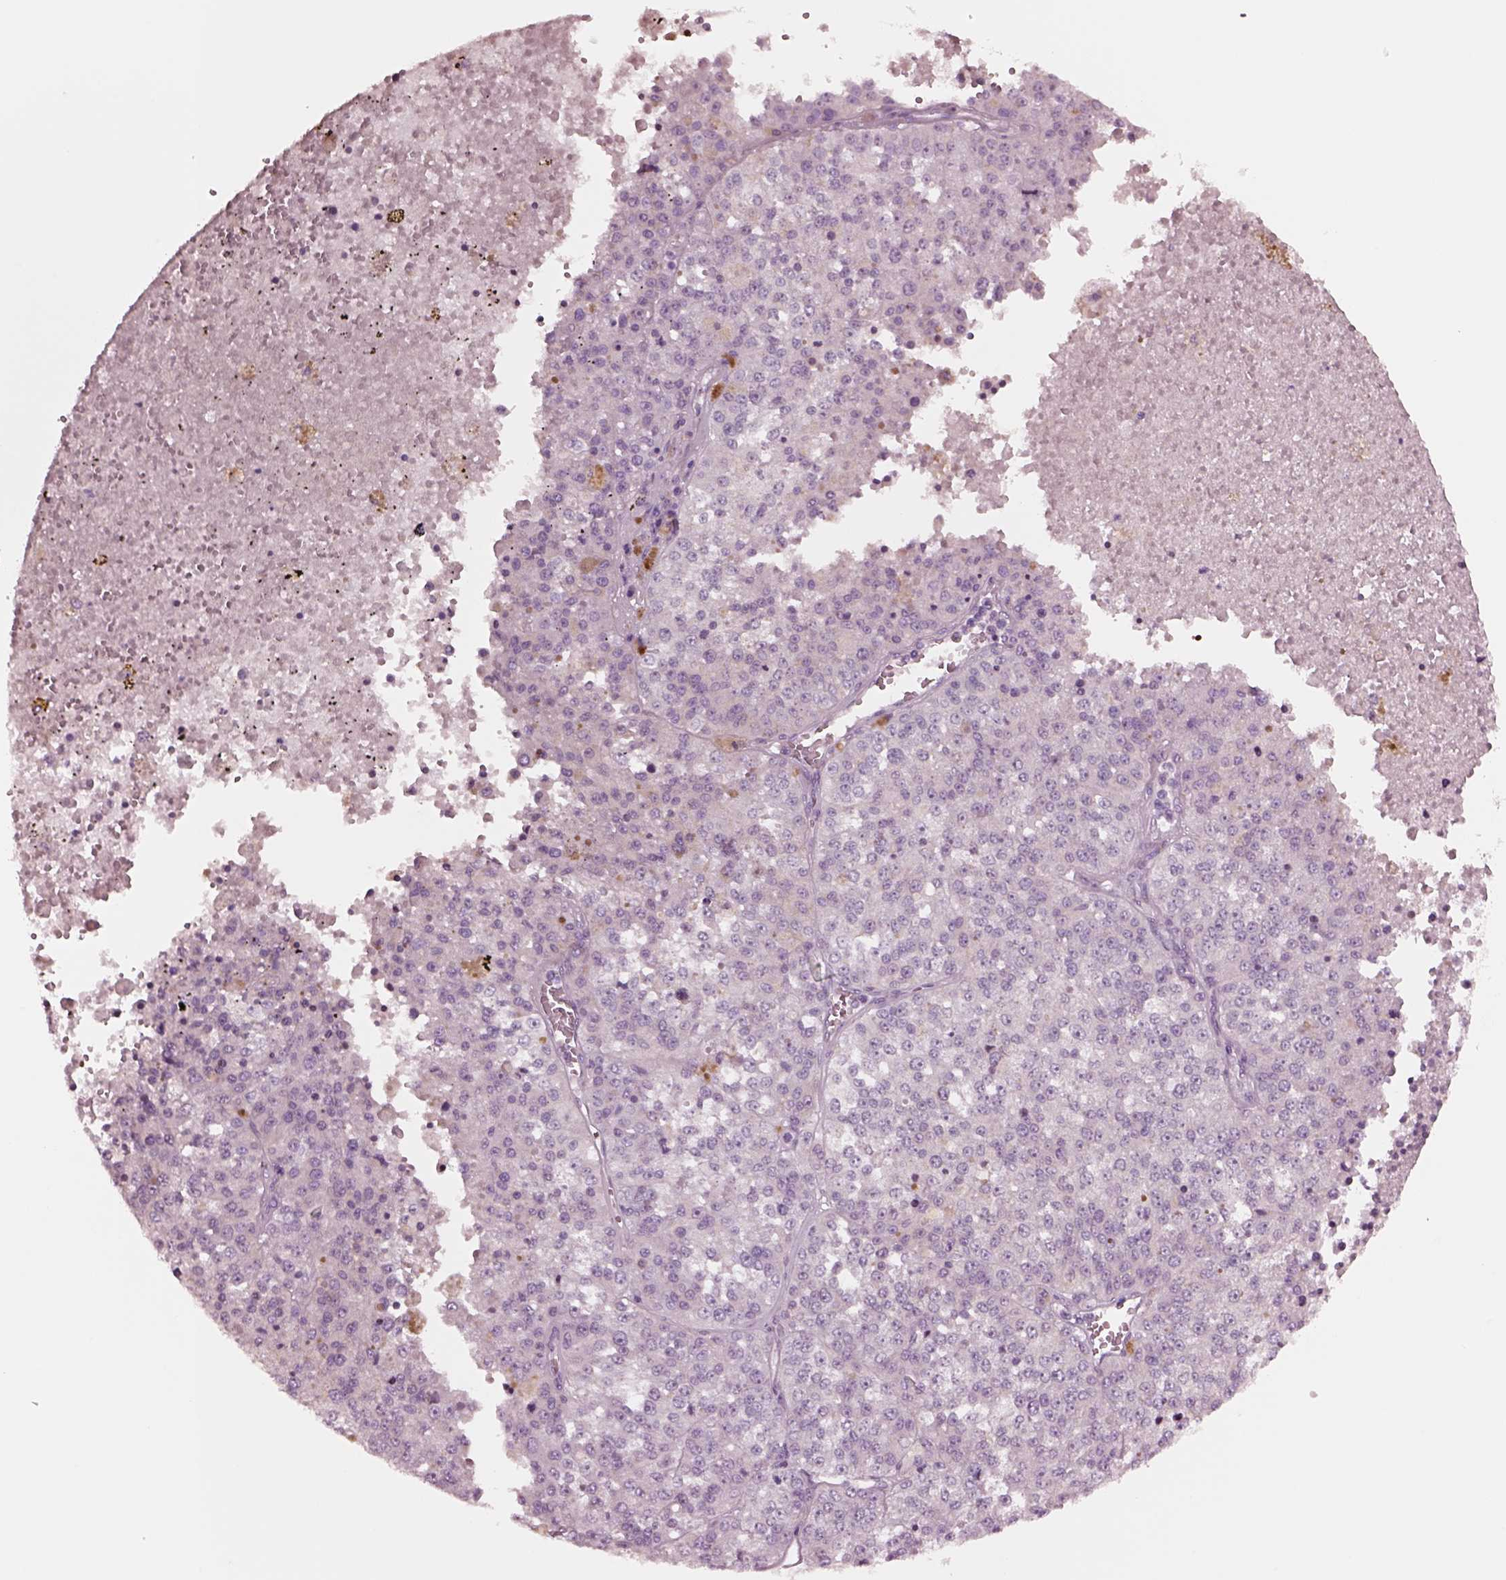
{"staining": {"intensity": "negative", "quantity": "none", "location": "none"}, "tissue": "melanoma", "cell_type": "Tumor cells", "image_type": "cancer", "snomed": [{"axis": "morphology", "description": "Malignant melanoma, Metastatic site"}, {"axis": "topography", "description": "Lymph node"}], "caption": "Malignant melanoma (metastatic site) stained for a protein using immunohistochemistry exhibits no expression tumor cells.", "gene": "NMRK2", "patient": {"sex": "female", "age": 64}}